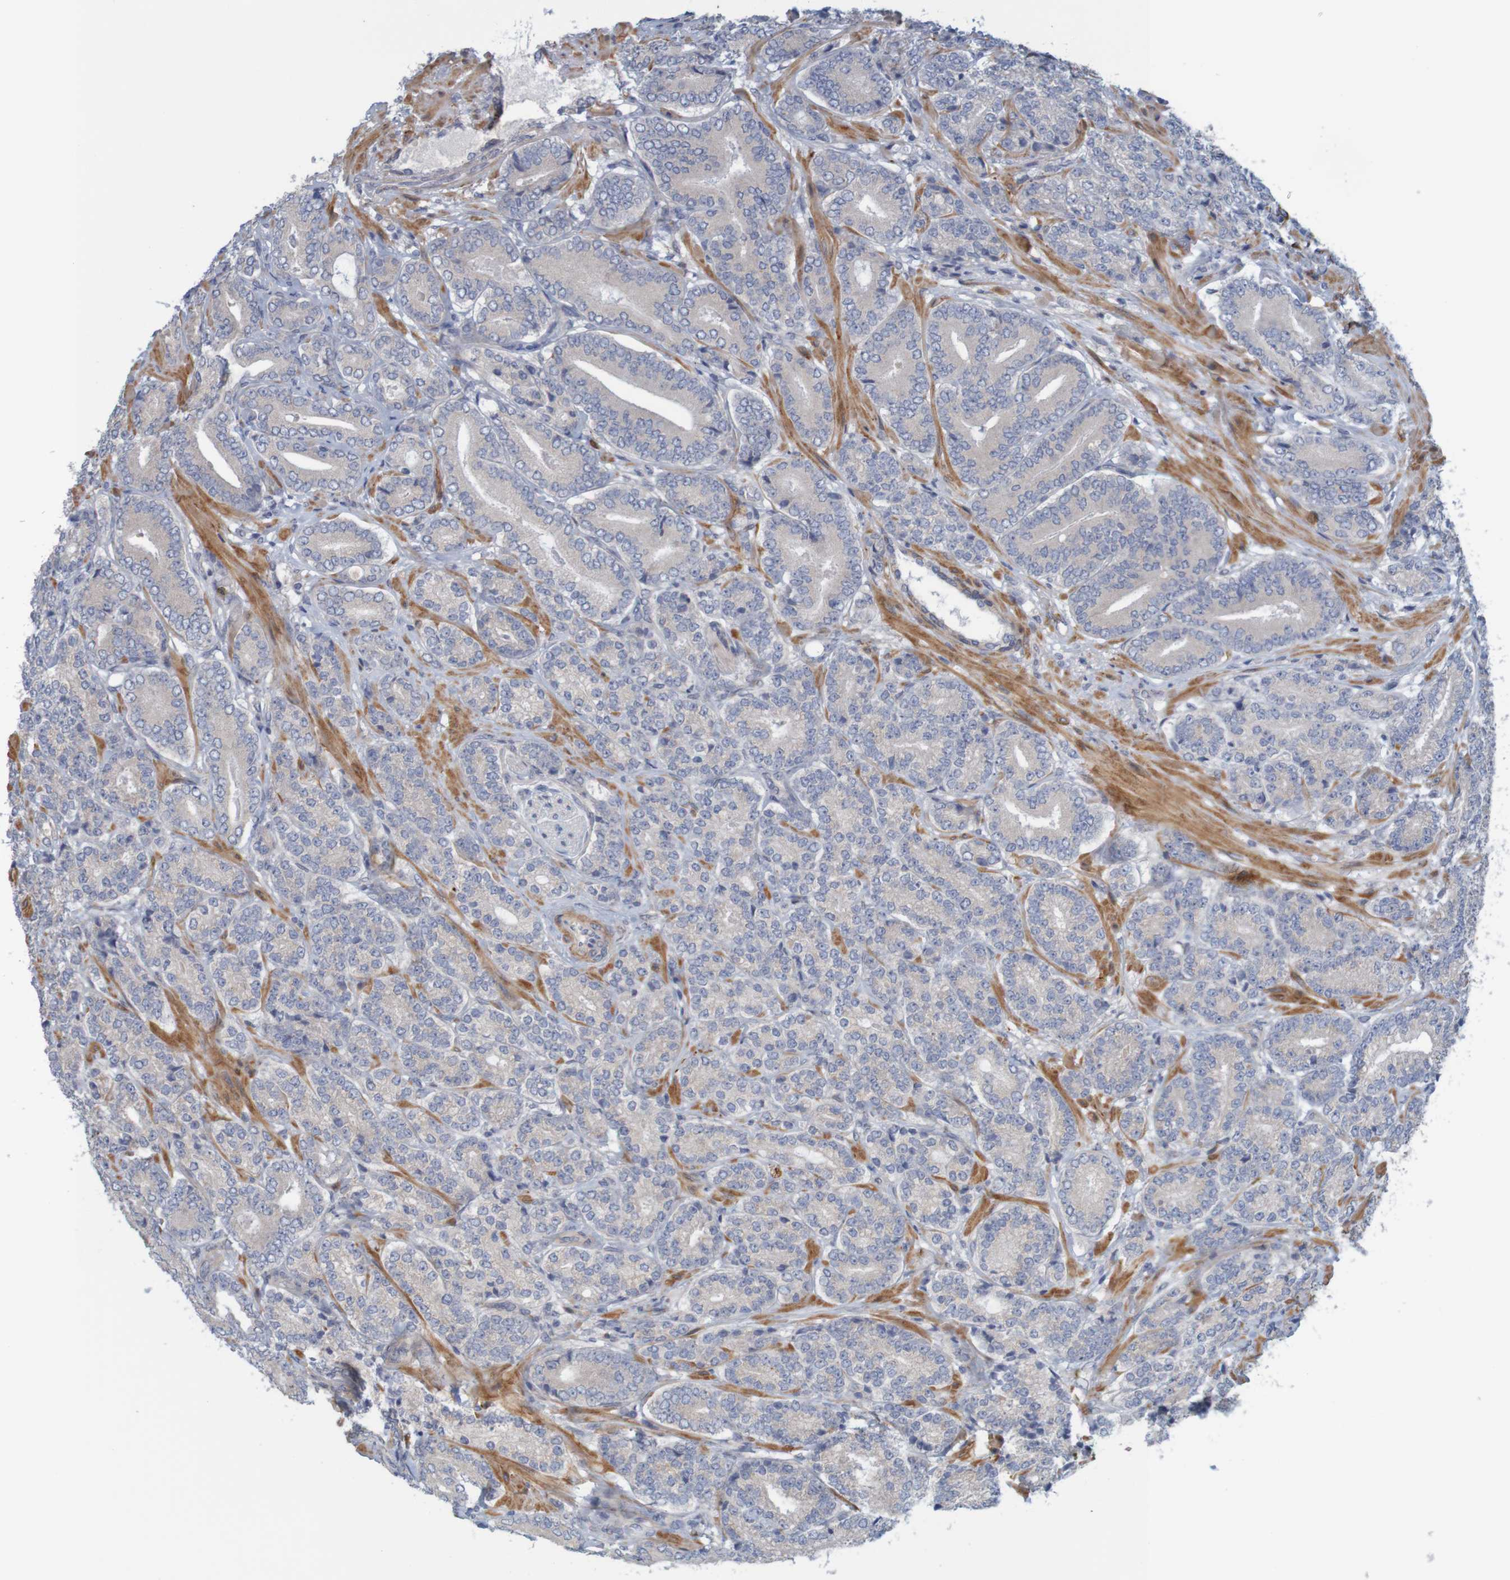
{"staining": {"intensity": "weak", "quantity": "<25%", "location": "cytoplasmic/membranous"}, "tissue": "prostate cancer", "cell_type": "Tumor cells", "image_type": "cancer", "snomed": [{"axis": "morphology", "description": "Adenocarcinoma, High grade"}, {"axis": "topography", "description": "Prostate"}], "caption": "High magnification brightfield microscopy of prostate high-grade adenocarcinoma stained with DAB (3,3'-diaminobenzidine) (brown) and counterstained with hematoxylin (blue): tumor cells show no significant positivity. (DAB (3,3'-diaminobenzidine) immunohistochemistry, high magnification).", "gene": "KRT23", "patient": {"sex": "male", "age": 61}}